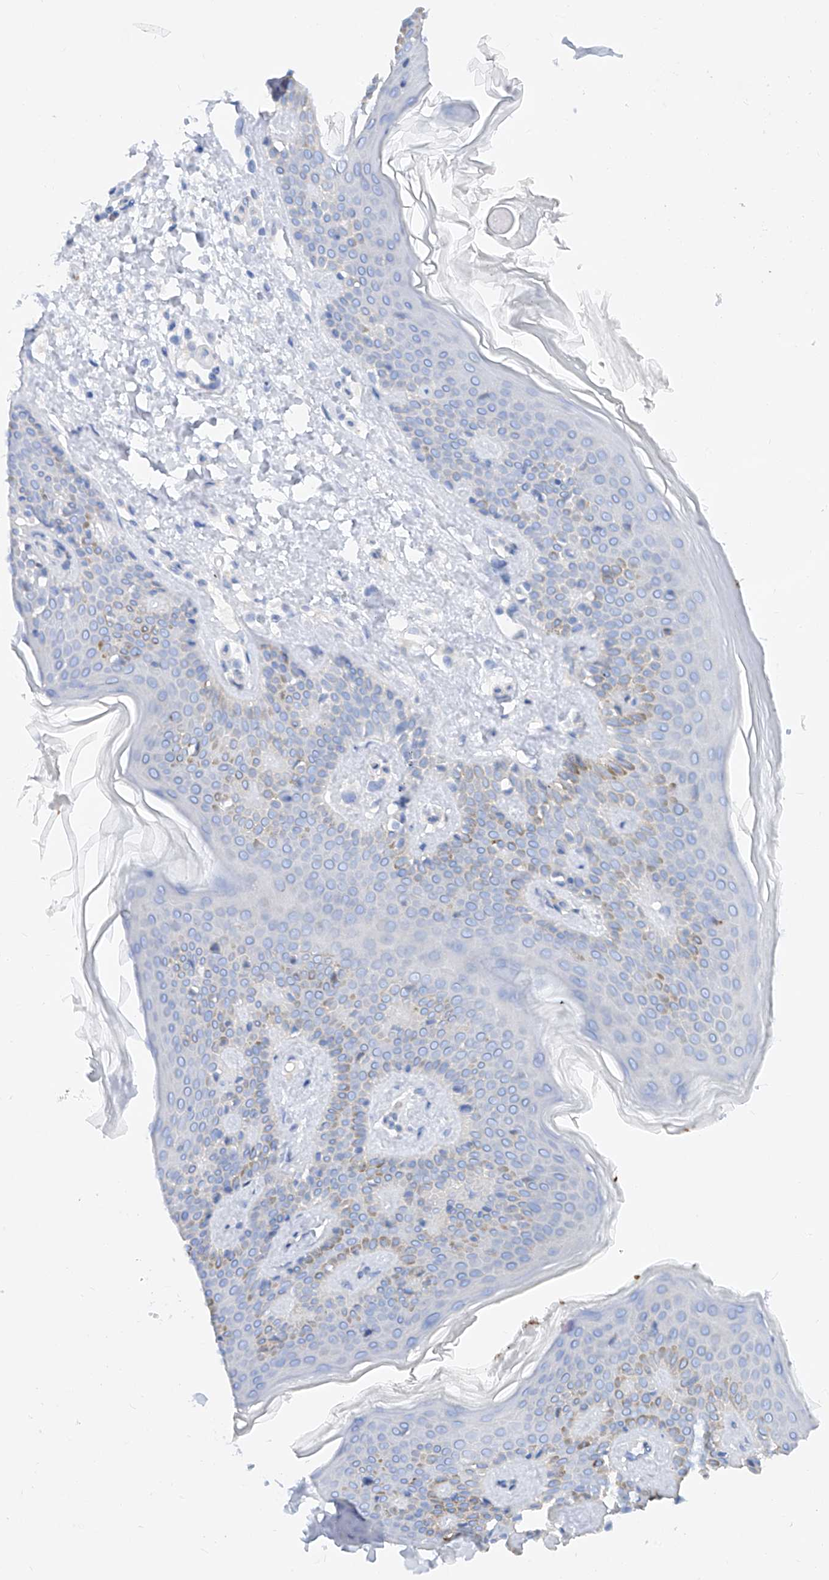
{"staining": {"intensity": "negative", "quantity": "none", "location": "none"}, "tissue": "skin", "cell_type": "Fibroblasts", "image_type": "normal", "snomed": [{"axis": "morphology", "description": "Normal tissue, NOS"}, {"axis": "topography", "description": "Skin"}], "caption": "Immunohistochemistry (IHC) of unremarkable skin shows no staining in fibroblasts. (Stains: DAB (3,3'-diaminobenzidine) immunohistochemistry with hematoxylin counter stain, Microscopy: brightfield microscopy at high magnification).", "gene": "TAS2R60", "patient": {"sex": "male", "age": 37}}